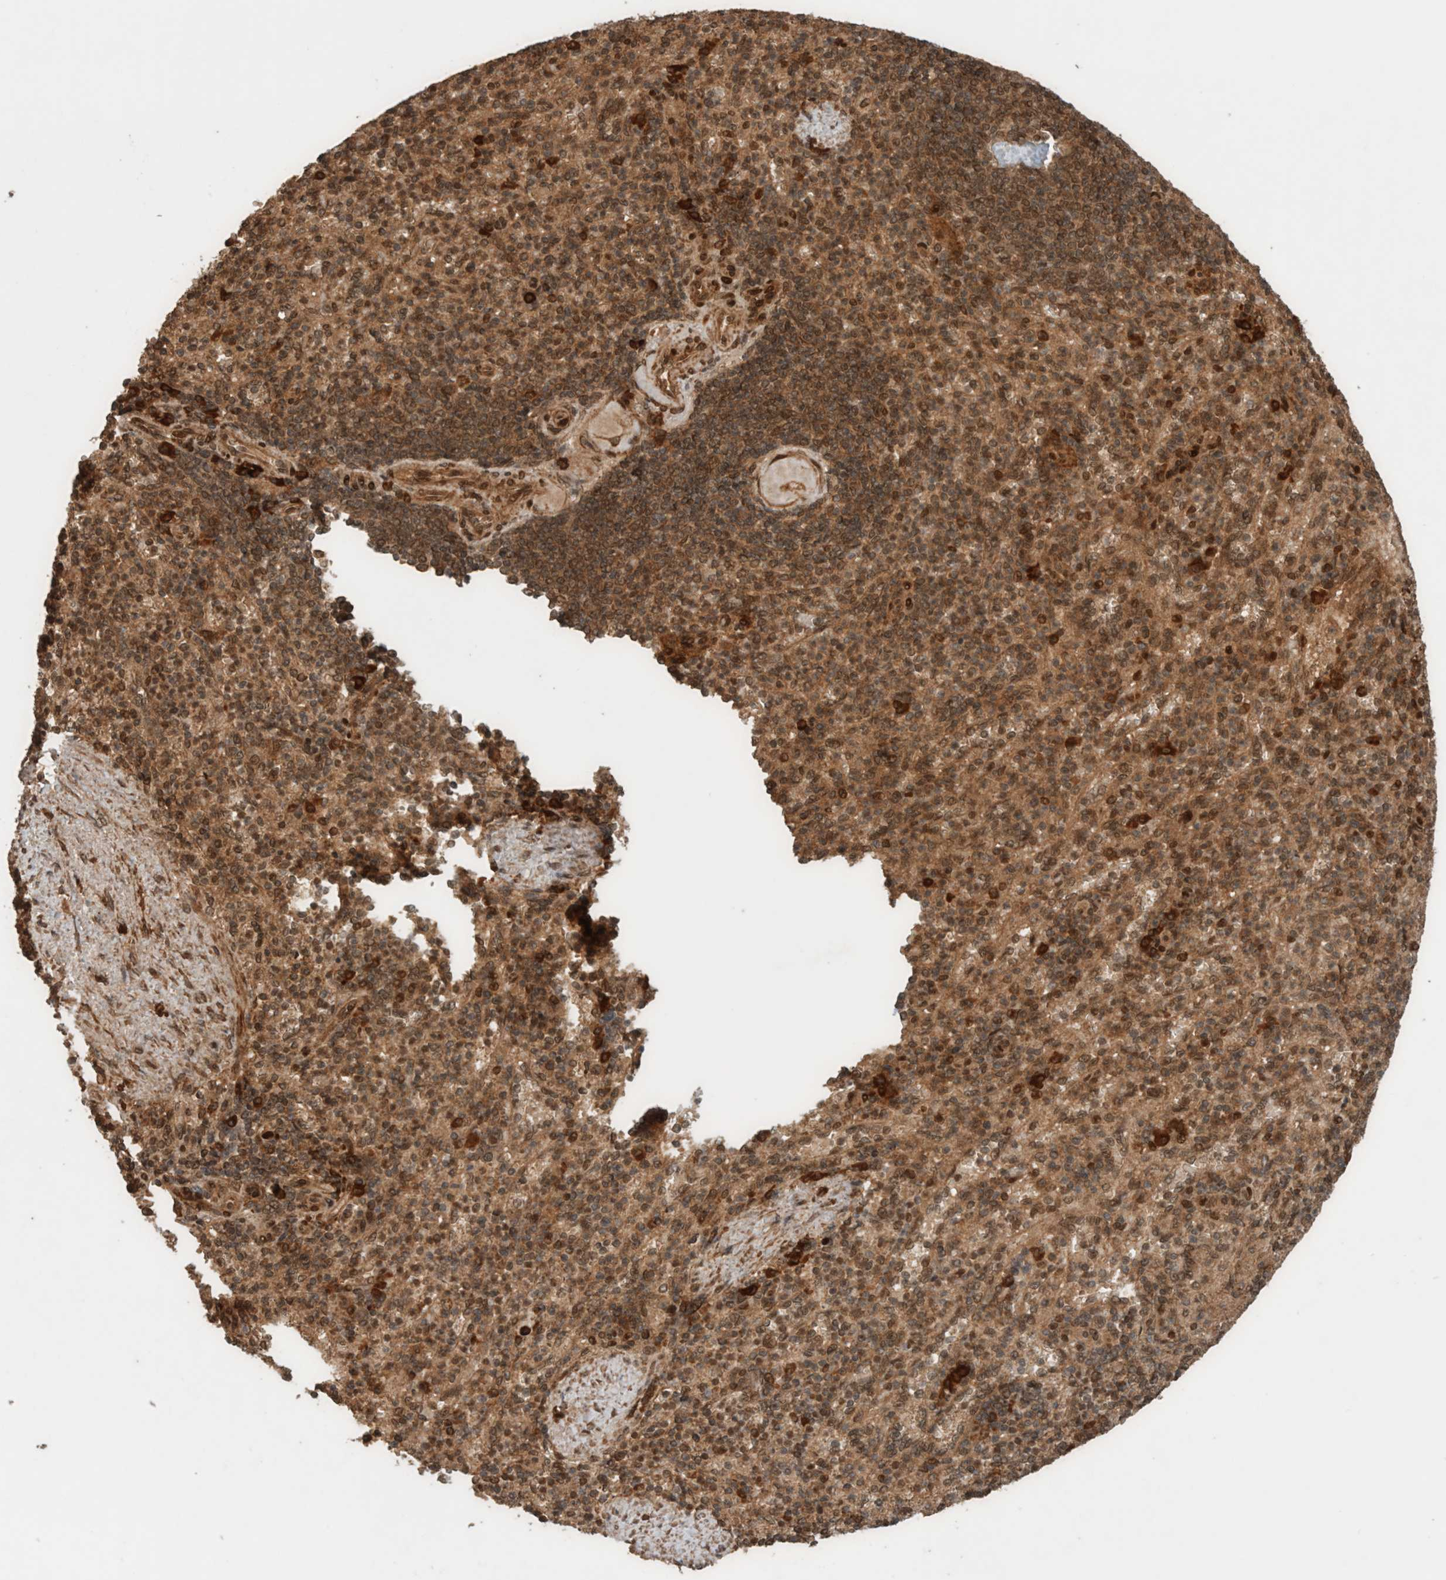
{"staining": {"intensity": "moderate", "quantity": "25%-75%", "location": "cytoplasmic/membranous,nuclear"}, "tissue": "spleen", "cell_type": "Cells in red pulp", "image_type": "normal", "snomed": [{"axis": "morphology", "description": "Normal tissue, NOS"}, {"axis": "topography", "description": "Spleen"}], "caption": "High-magnification brightfield microscopy of normal spleen stained with DAB (brown) and counterstained with hematoxylin (blue). cells in red pulp exhibit moderate cytoplasmic/membranous,nuclear positivity is present in about25%-75% of cells. The protein is stained brown, and the nuclei are stained in blue (DAB IHC with brightfield microscopy, high magnification).", "gene": "CNTROB", "patient": {"sex": "female", "age": 74}}